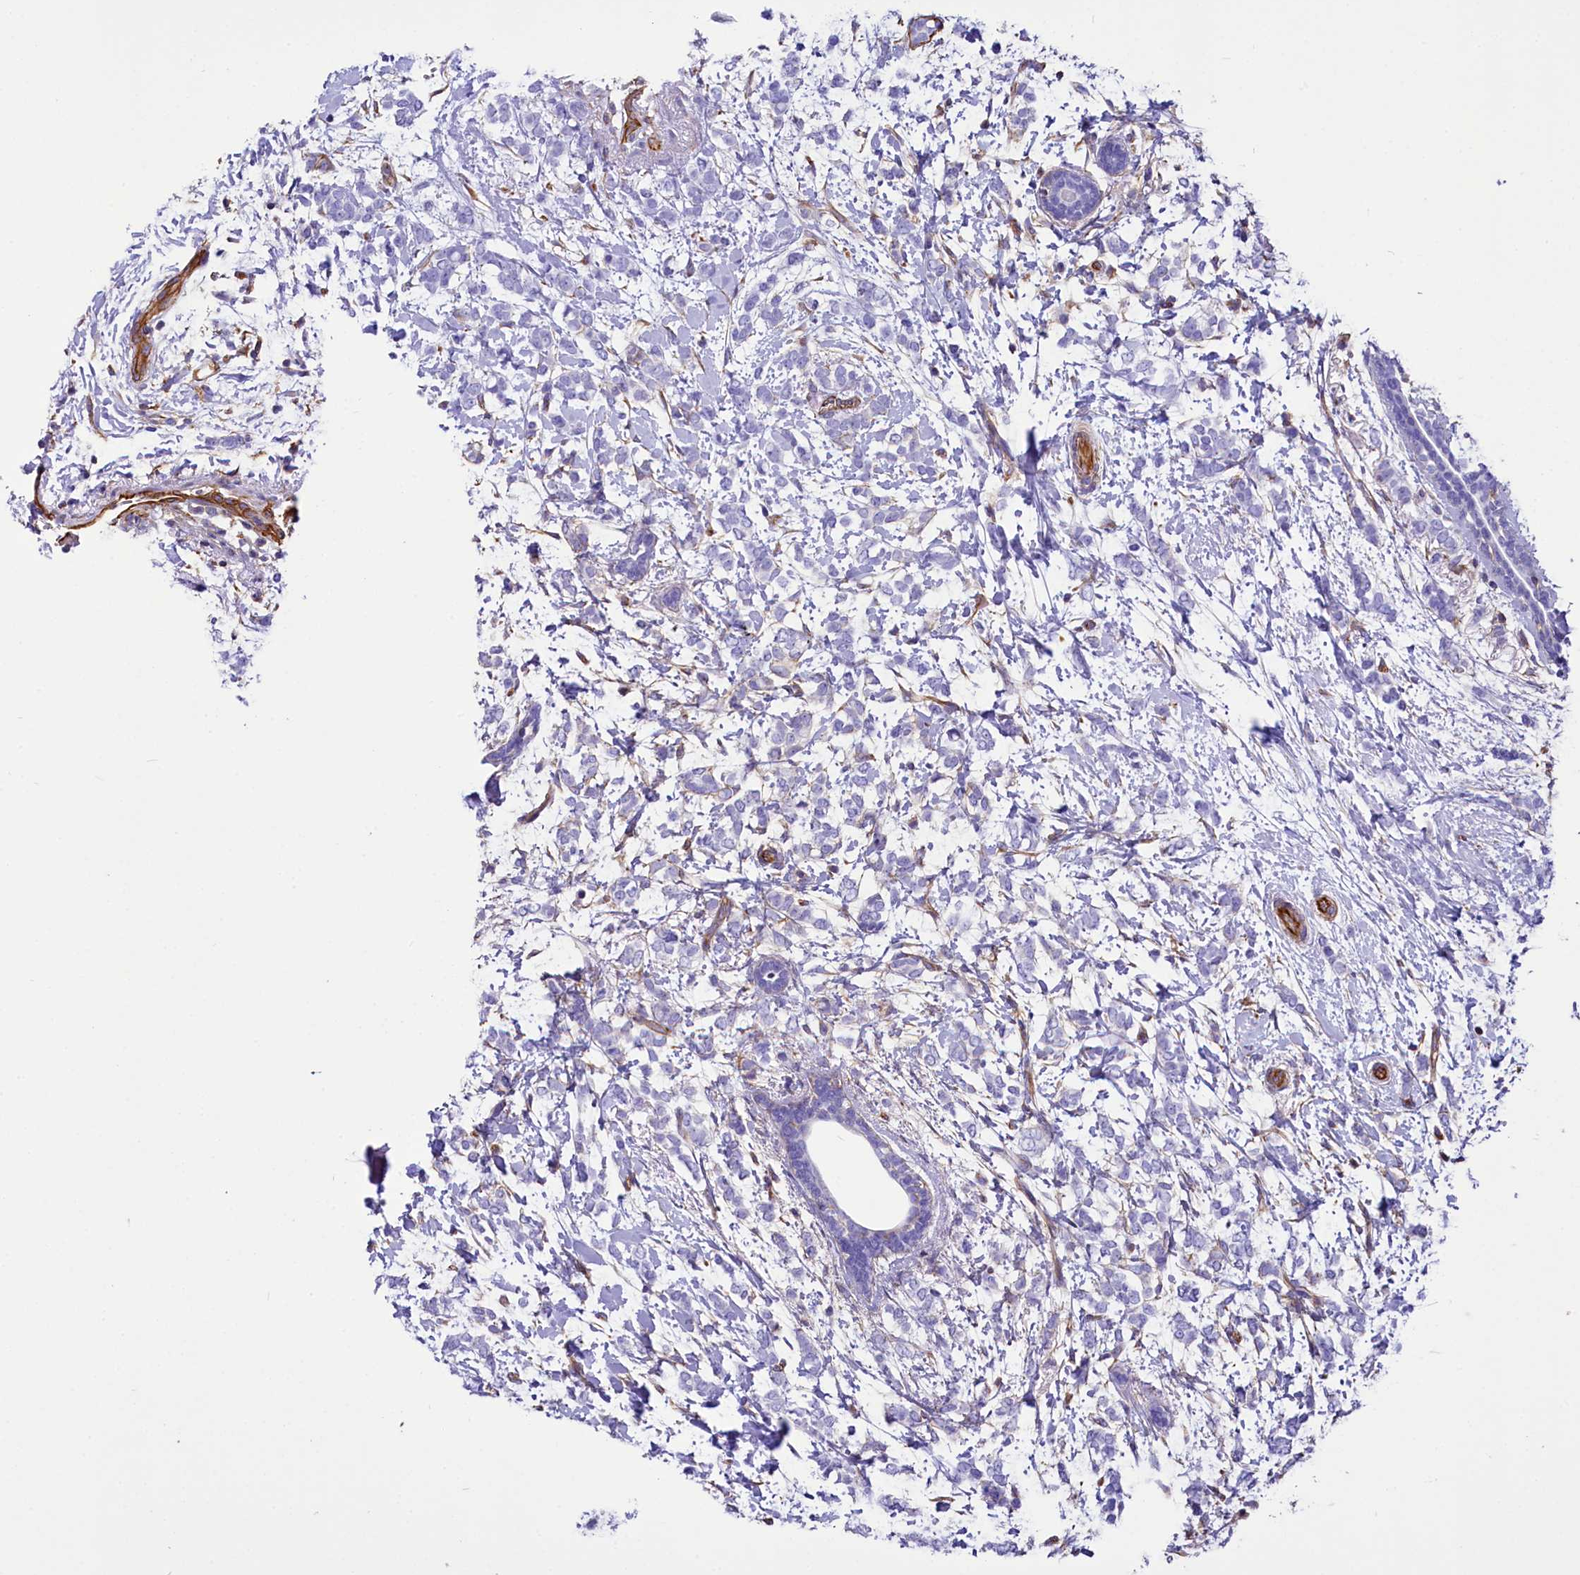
{"staining": {"intensity": "negative", "quantity": "none", "location": "none"}, "tissue": "breast cancer", "cell_type": "Tumor cells", "image_type": "cancer", "snomed": [{"axis": "morphology", "description": "Normal tissue, NOS"}, {"axis": "morphology", "description": "Lobular carcinoma"}, {"axis": "topography", "description": "Breast"}], "caption": "This photomicrograph is of breast cancer (lobular carcinoma) stained with immunohistochemistry (IHC) to label a protein in brown with the nuclei are counter-stained blue. There is no positivity in tumor cells. Nuclei are stained in blue.", "gene": "CD99", "patient": {"sex": "female", "age": 47}}